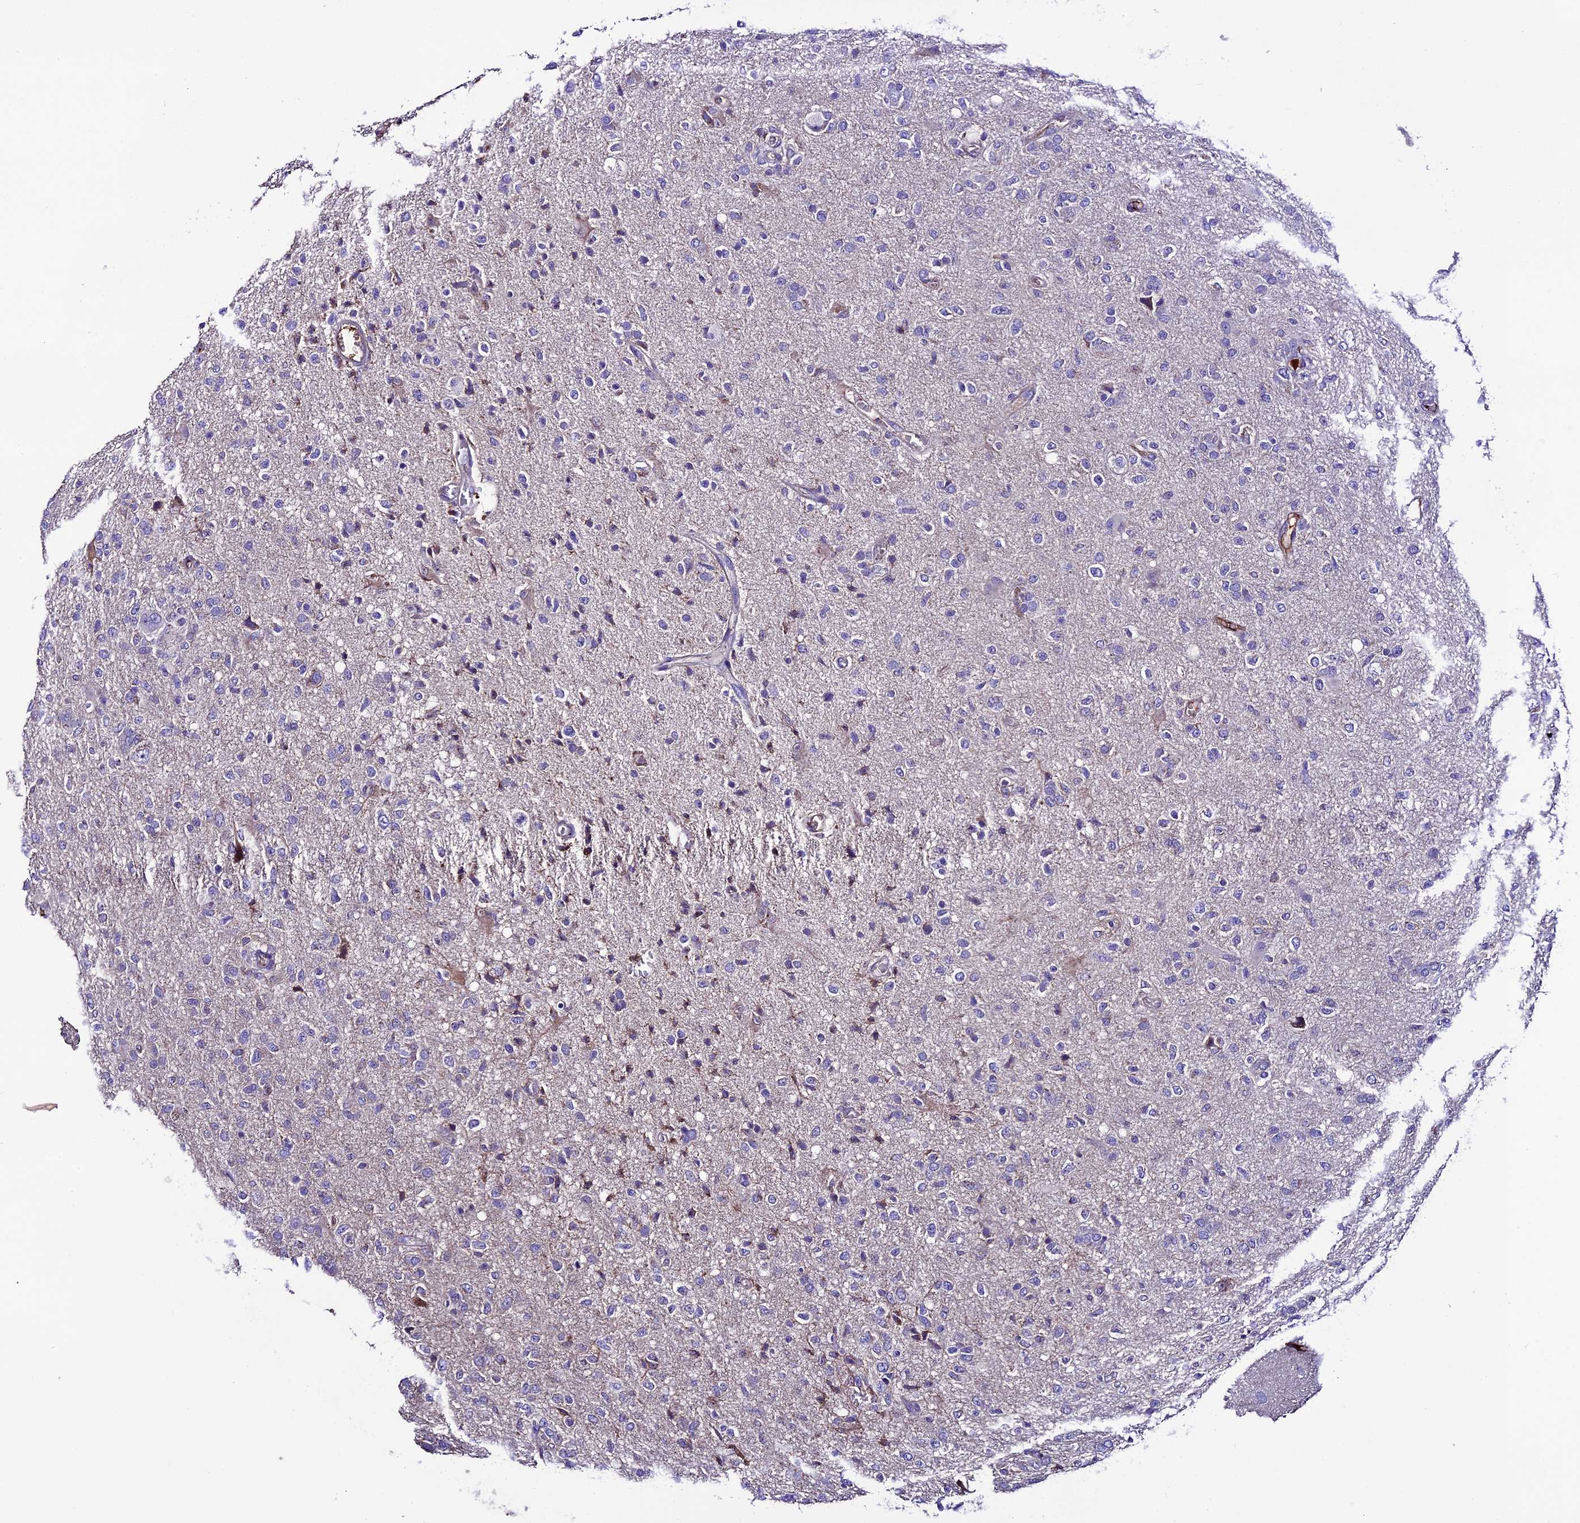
{"staining": {"intensity": "negative", "quantity": "none", "location": "none"}, "tissue": "glioma", "cell_type": "Tumor cells", "image_type": "cancer", "snomed": [{"axis": "morphology", "description": "Glioma, malignant, High grade"}, {"axis": "topography", "description": "Brain"}], "caption": "There is no significant staining in tumor cells of malignant glioma (high-grade). The staining is performed using DAB (3,3'-diaminobenzidine) brown chromogen with nuclei counter-stained in using hematoxylin.", "gene": "TCP11L2", "patient": {"sex": "female", "age": 57}}